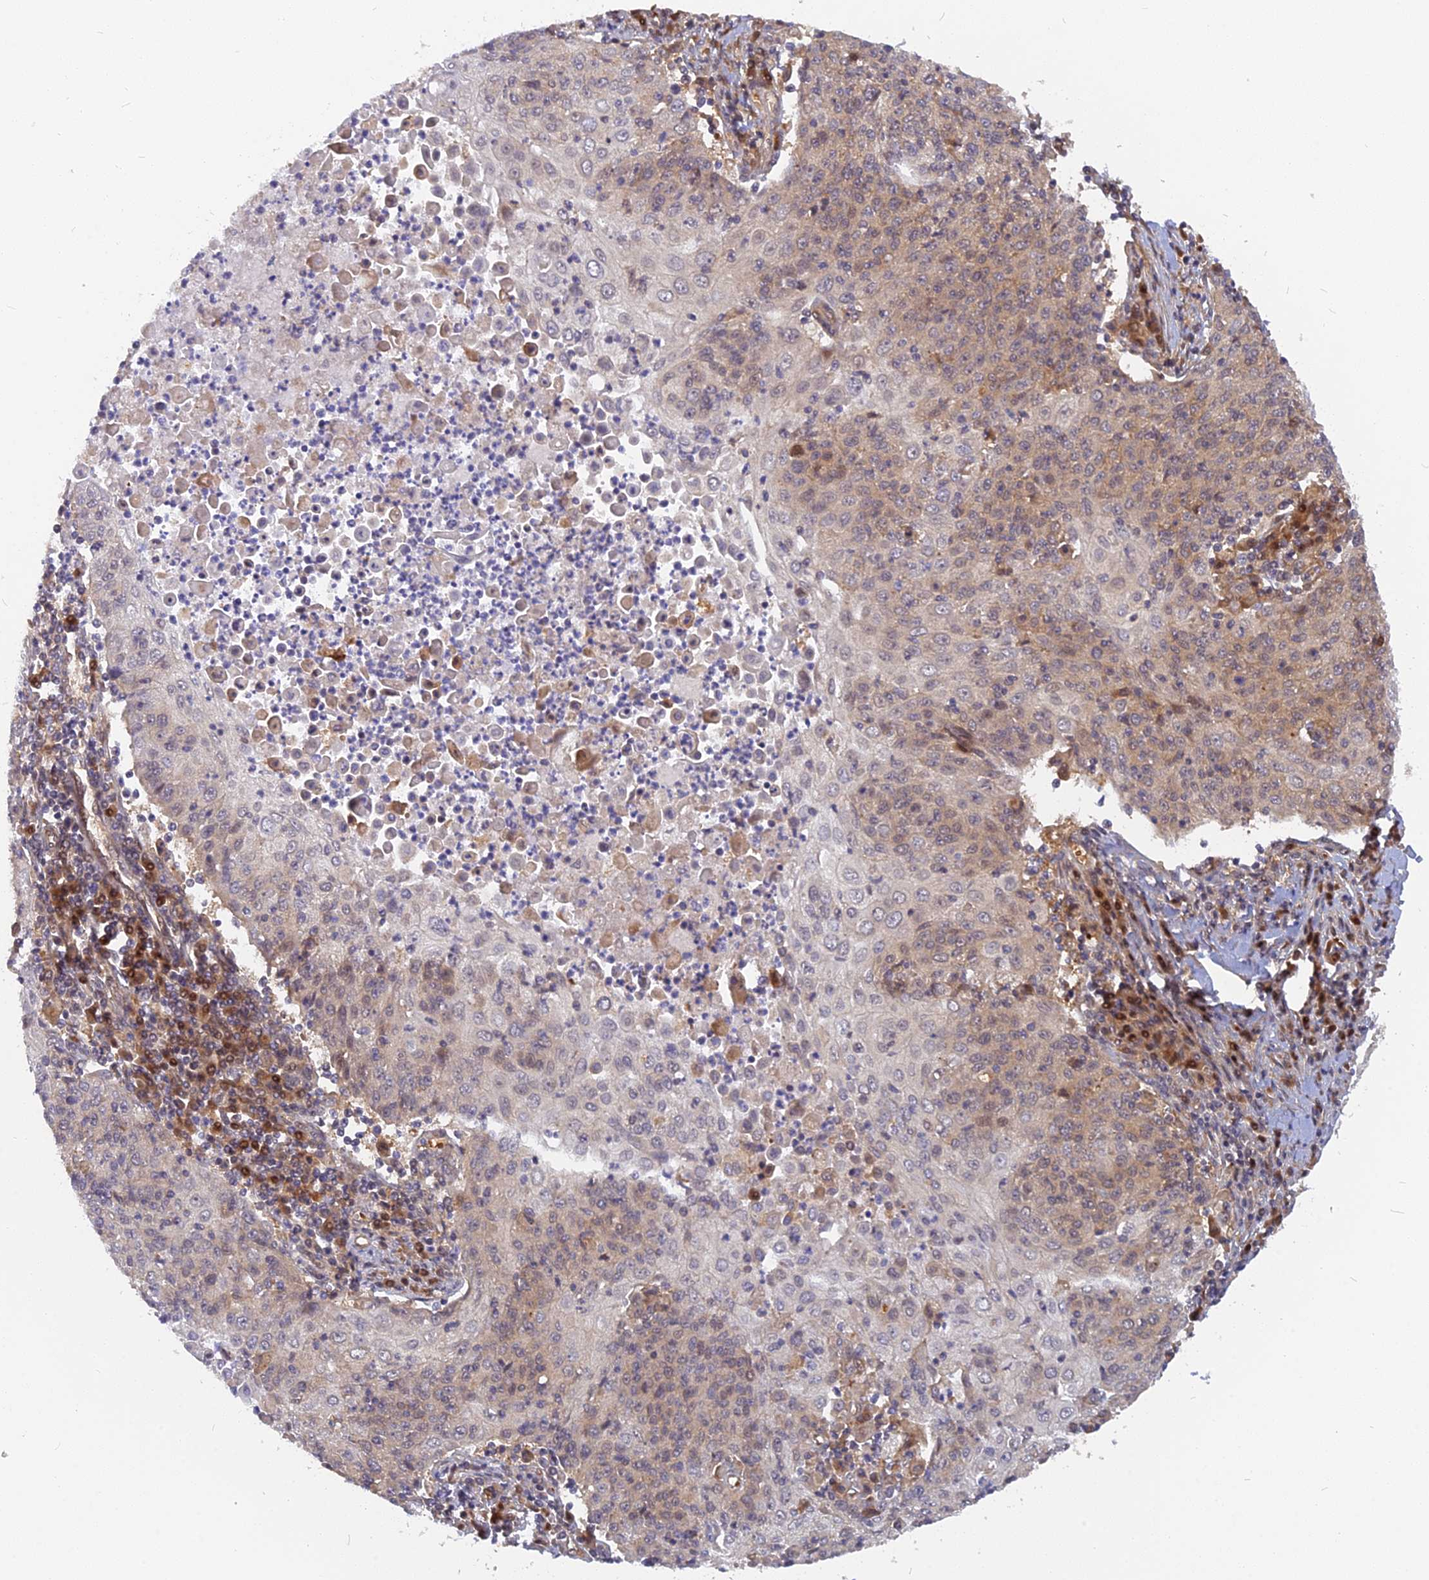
{"staining": {"intensity": "moderate", "quantity": "25%-75%", "location": "cytoplasmic/membranous"}, "tissue": "cervical cancer", "cell_type": "Tumor cells", "image_type": "cancer", "snomed": [{"axis": "morphology", "description": "Squamous cell carcinoma, NOS"}, {"axis": "topography", "description": "Cervix"}], "caption": "This micrograph displays IHC staining of cervical cancer (squamous cell carcinoma), with medium moderate cytoplasmic/membranous positivity in approximately 25%-75% of tumor cells.", "gene": "ARL2BP", "patient": {"sex": "female", "age": 48}}